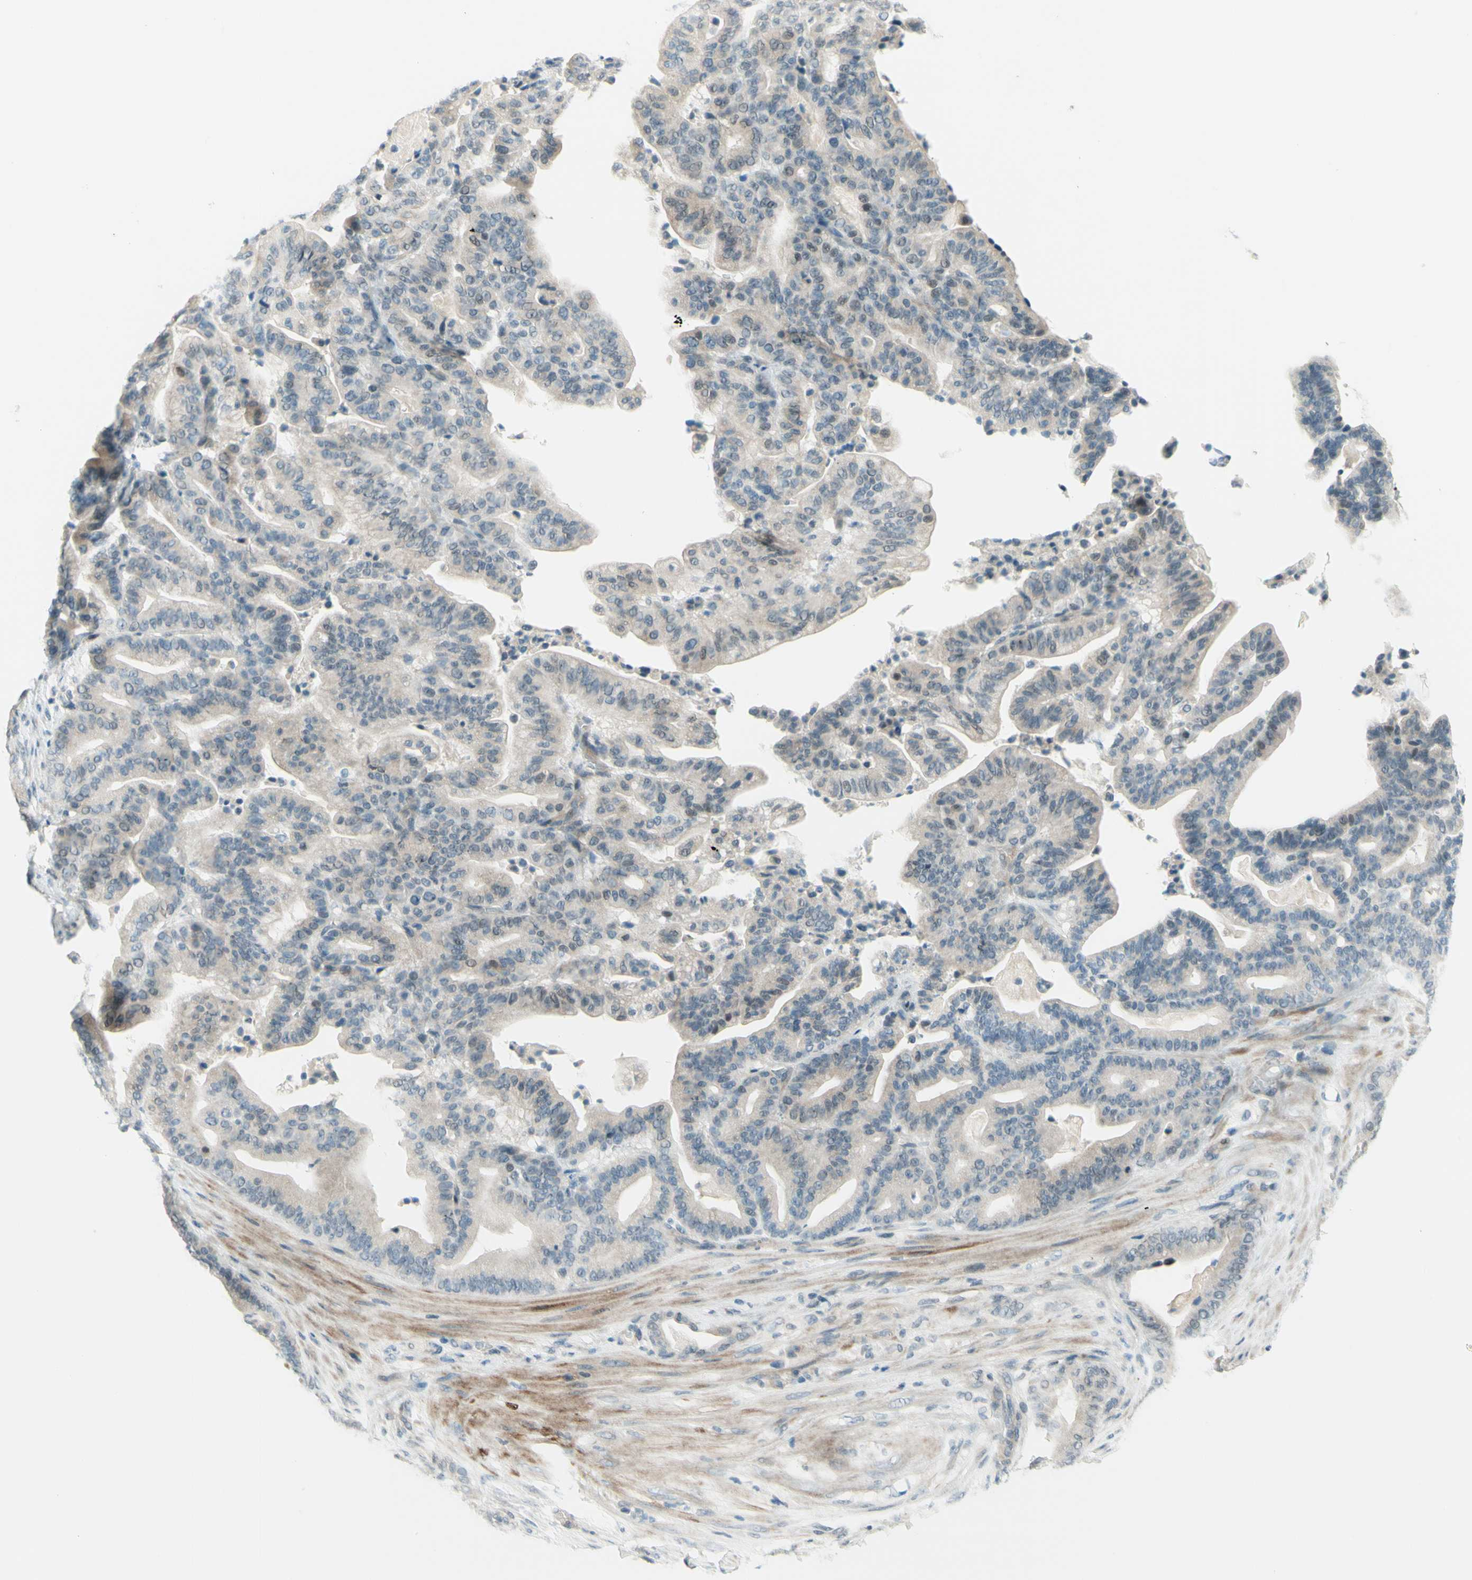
{"staining": {"intensity": "weak", "quantity": "<25%", "location": "nuclear"}, "tissue": "pancreatic cancer", "cell_type": "Tumor cells", "image_type": "cancer", "snomed": [{"axis": "morphology", "description": "Adenocarcinoma, NOS"}, {"axis": "topography", "description": "Pancreas"}], "caption": "The immunohistochemistry photomicrograph has no significant expression in tumor cells of pancreatic cancer (adenocarcinoma) tissue. (DAB (3,3'-diaminobenzidine) immunohistochemistry (IHC) with hematoxylin counter stain).", "gene": "JPH1", "patient": {"sex": "male", "age": 63}}